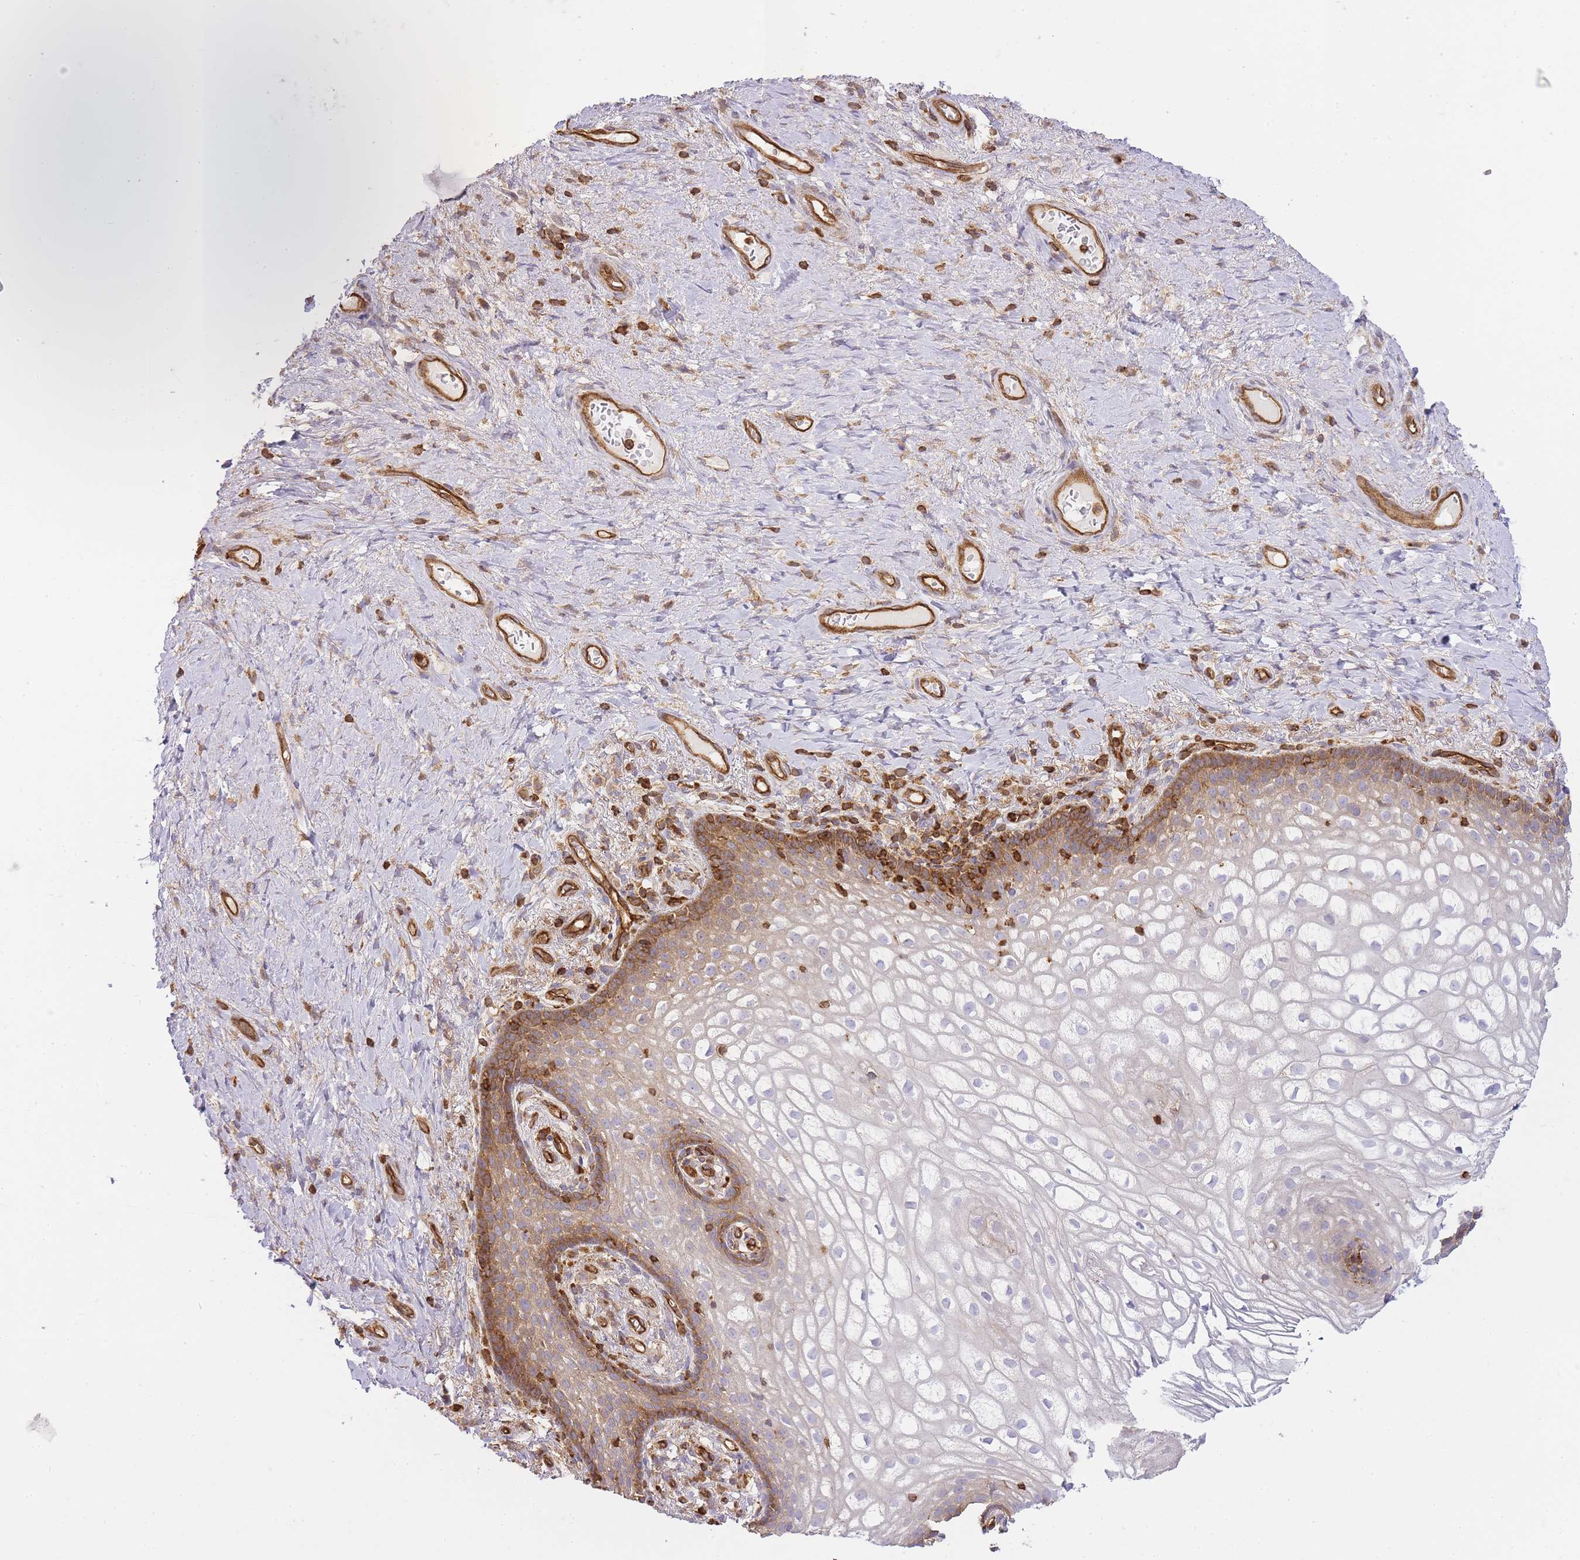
{"staining": {"intensity": "moderate", "quantity": "25%-75%", "location": "cytoplasmic/membranous"}, "tissue": "vagina", "cell_type": "Squamous epithelial cells", "image_type": "normal", "snomed": [{"axis": "morphology", "description": "Normal tissue, NOS"}, {"axis": "topography", "description": "Vagina"}], "caption": "Immunohistochemistry (IHC) staining of normal vagina, which exhibits medium levels of moderate cytoplasmic/membranous positivity in approximately 25%-75% of squamous epithelial cells indicating moderate cytoplasmic/membranous protein expression. The staining was performed using DAB (brown) for protein detection and nuclei were counterstained in hematoxylin (blue).", "gene": "MSN", "patient": {"sex": "female", "age": 60}}